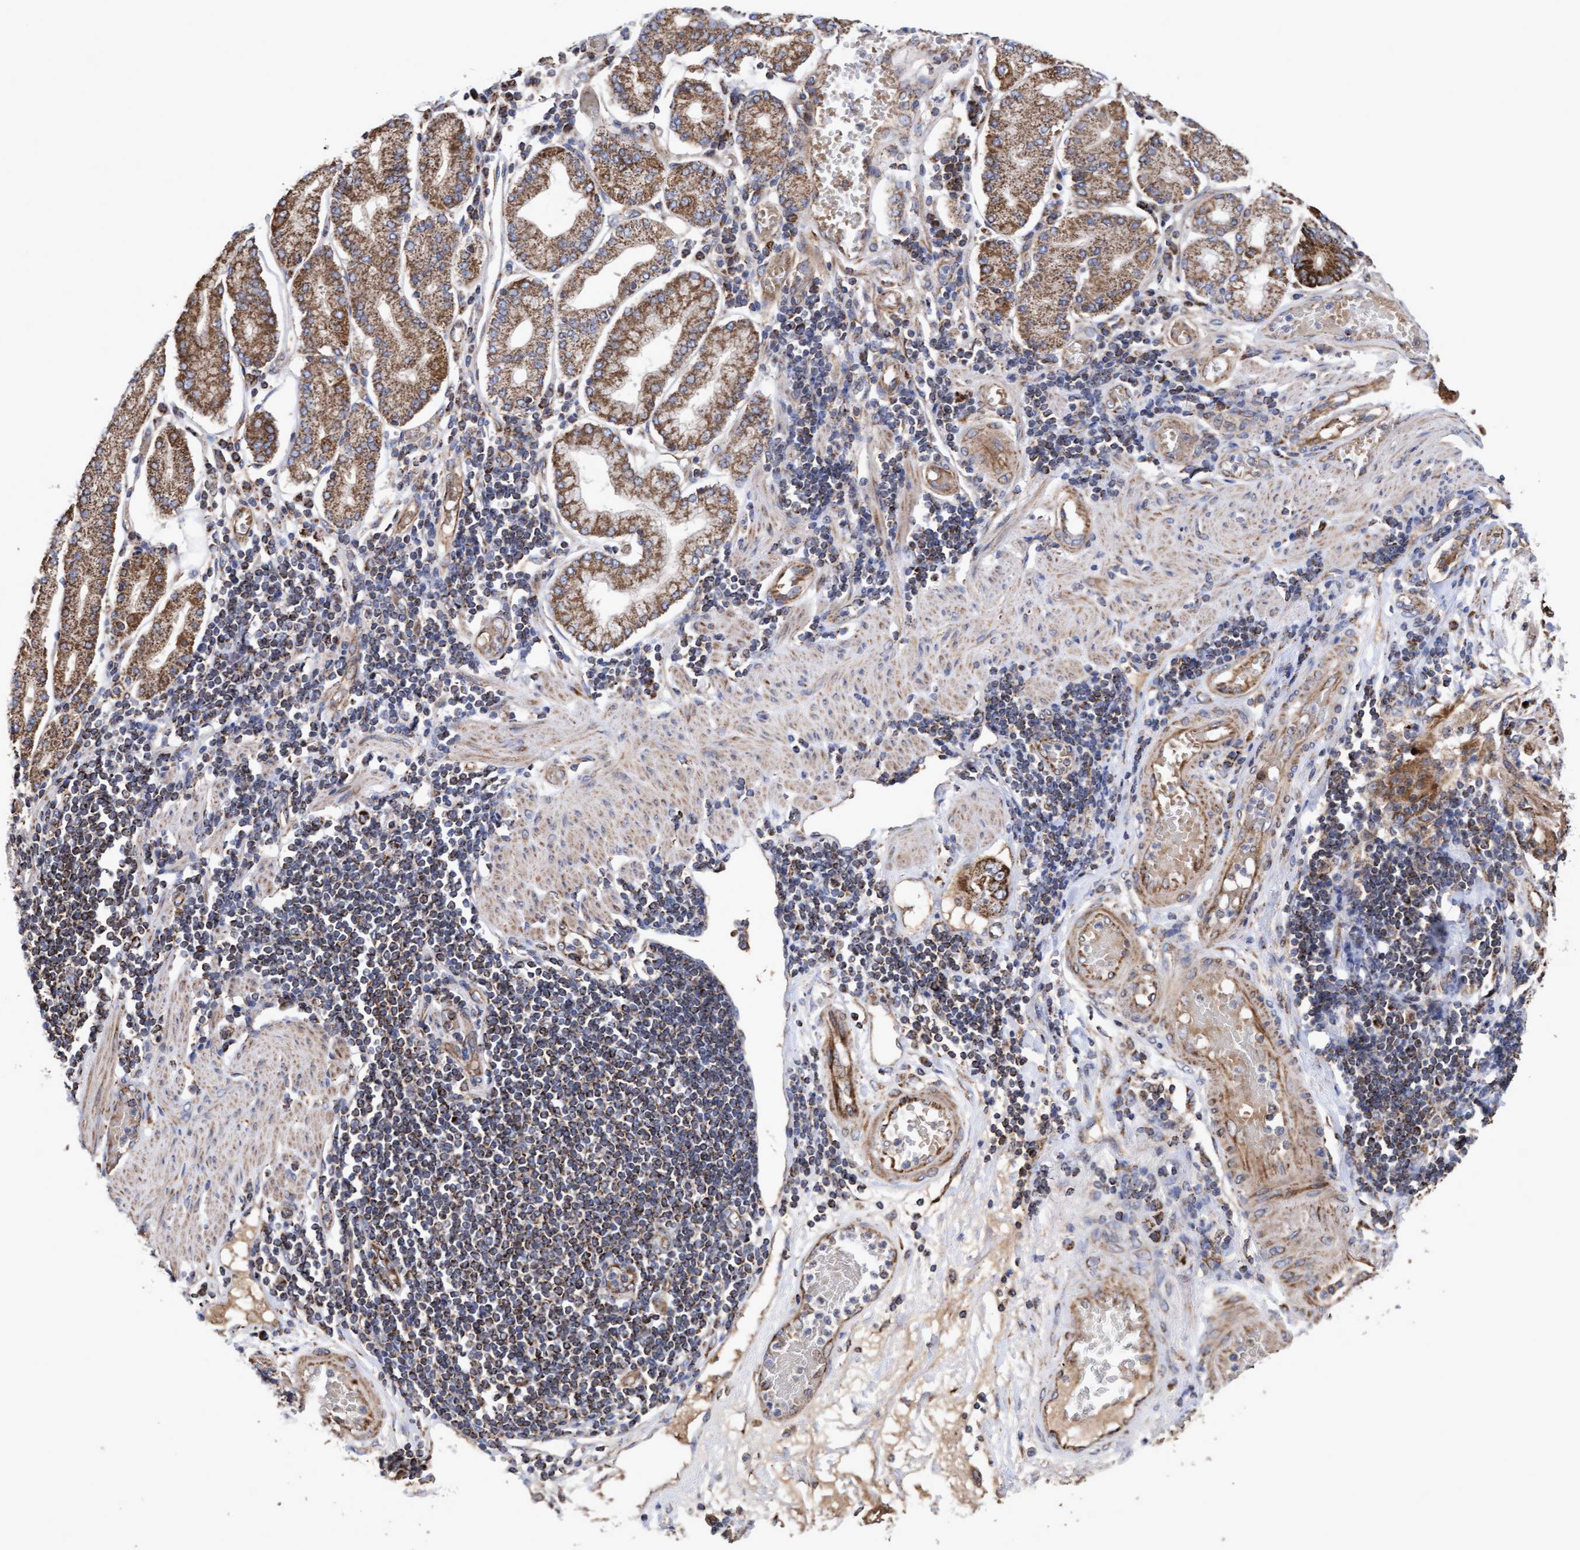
{"staining": {"intensity": "moderate", "quantity": ">75%", "location": "cytoplasmic/membranous"}, "tissue": "stomach cancer", "cell_type": "Tumor cells", "image_type": "cancer", "snomed": [{"axis": "morphology", "description": "Adenocarcinoma, NOS"}, {"axis": "topography", "description": "Stomach"}], "caption": "A micrograph of human stomach cancer stained for a protein shows moderate cytoplasmic/membranous brown staining in tumor cells. (brown staining indicates protein expression, while blue staining denotes nuclei).", "gene": "COBL", "patient": {"sex": "female", "age": 73}}